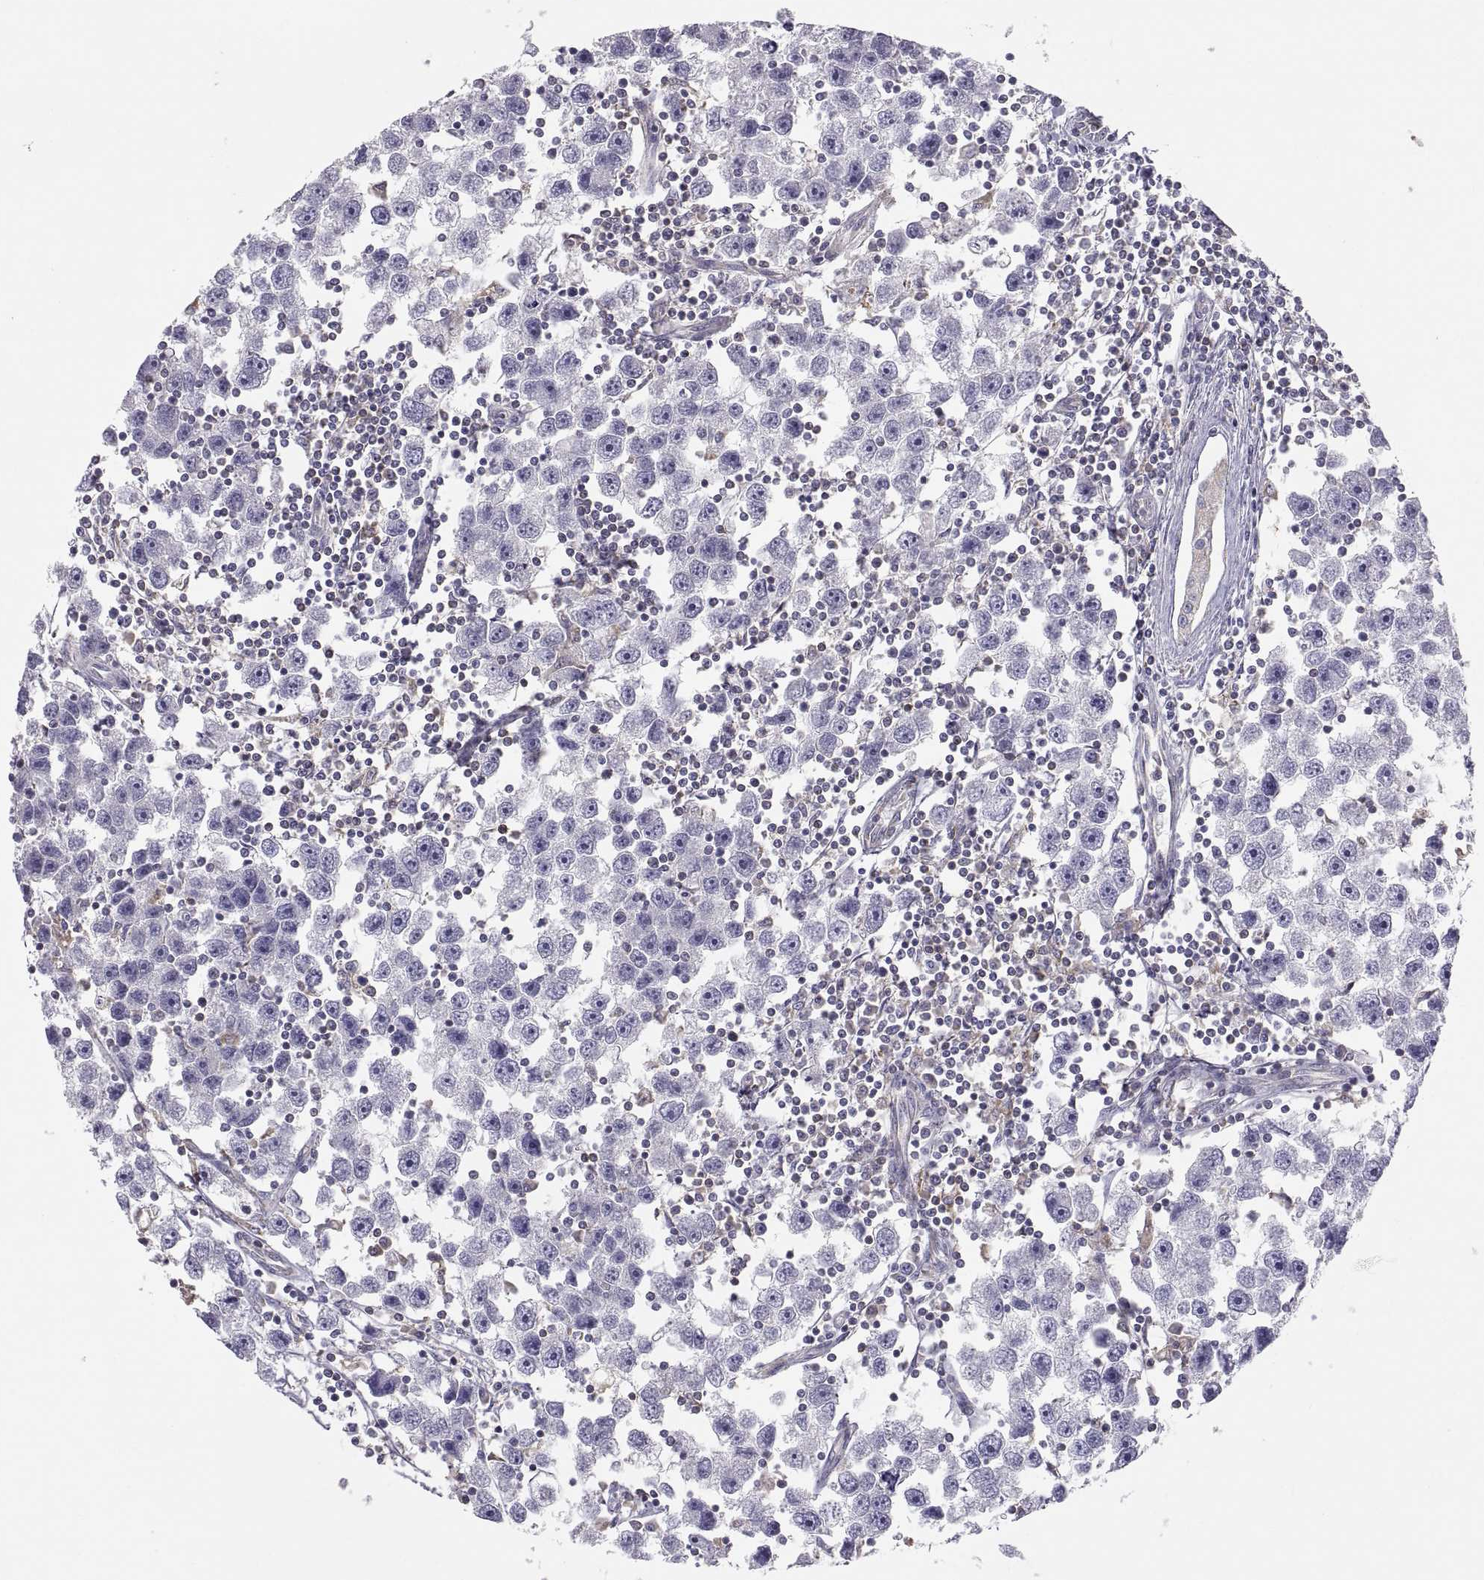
{"staining": {"intensity": "negative", "quantity": "none", "location": "none"}, "tissue": "testis cancer", "cell_type": "Tumor cells", "image_type": "cancer", "snomed": [{"axis": "morphology", "description": "Seminoma, NOS"}, {"axis": "topography", "description": "Testis"}], "caption": "The histopathology image exhibits no significant expression in tumor cells of testis cancer.", "gene": "ERO1A", "patient": {"sex": "male", "age": 30}}